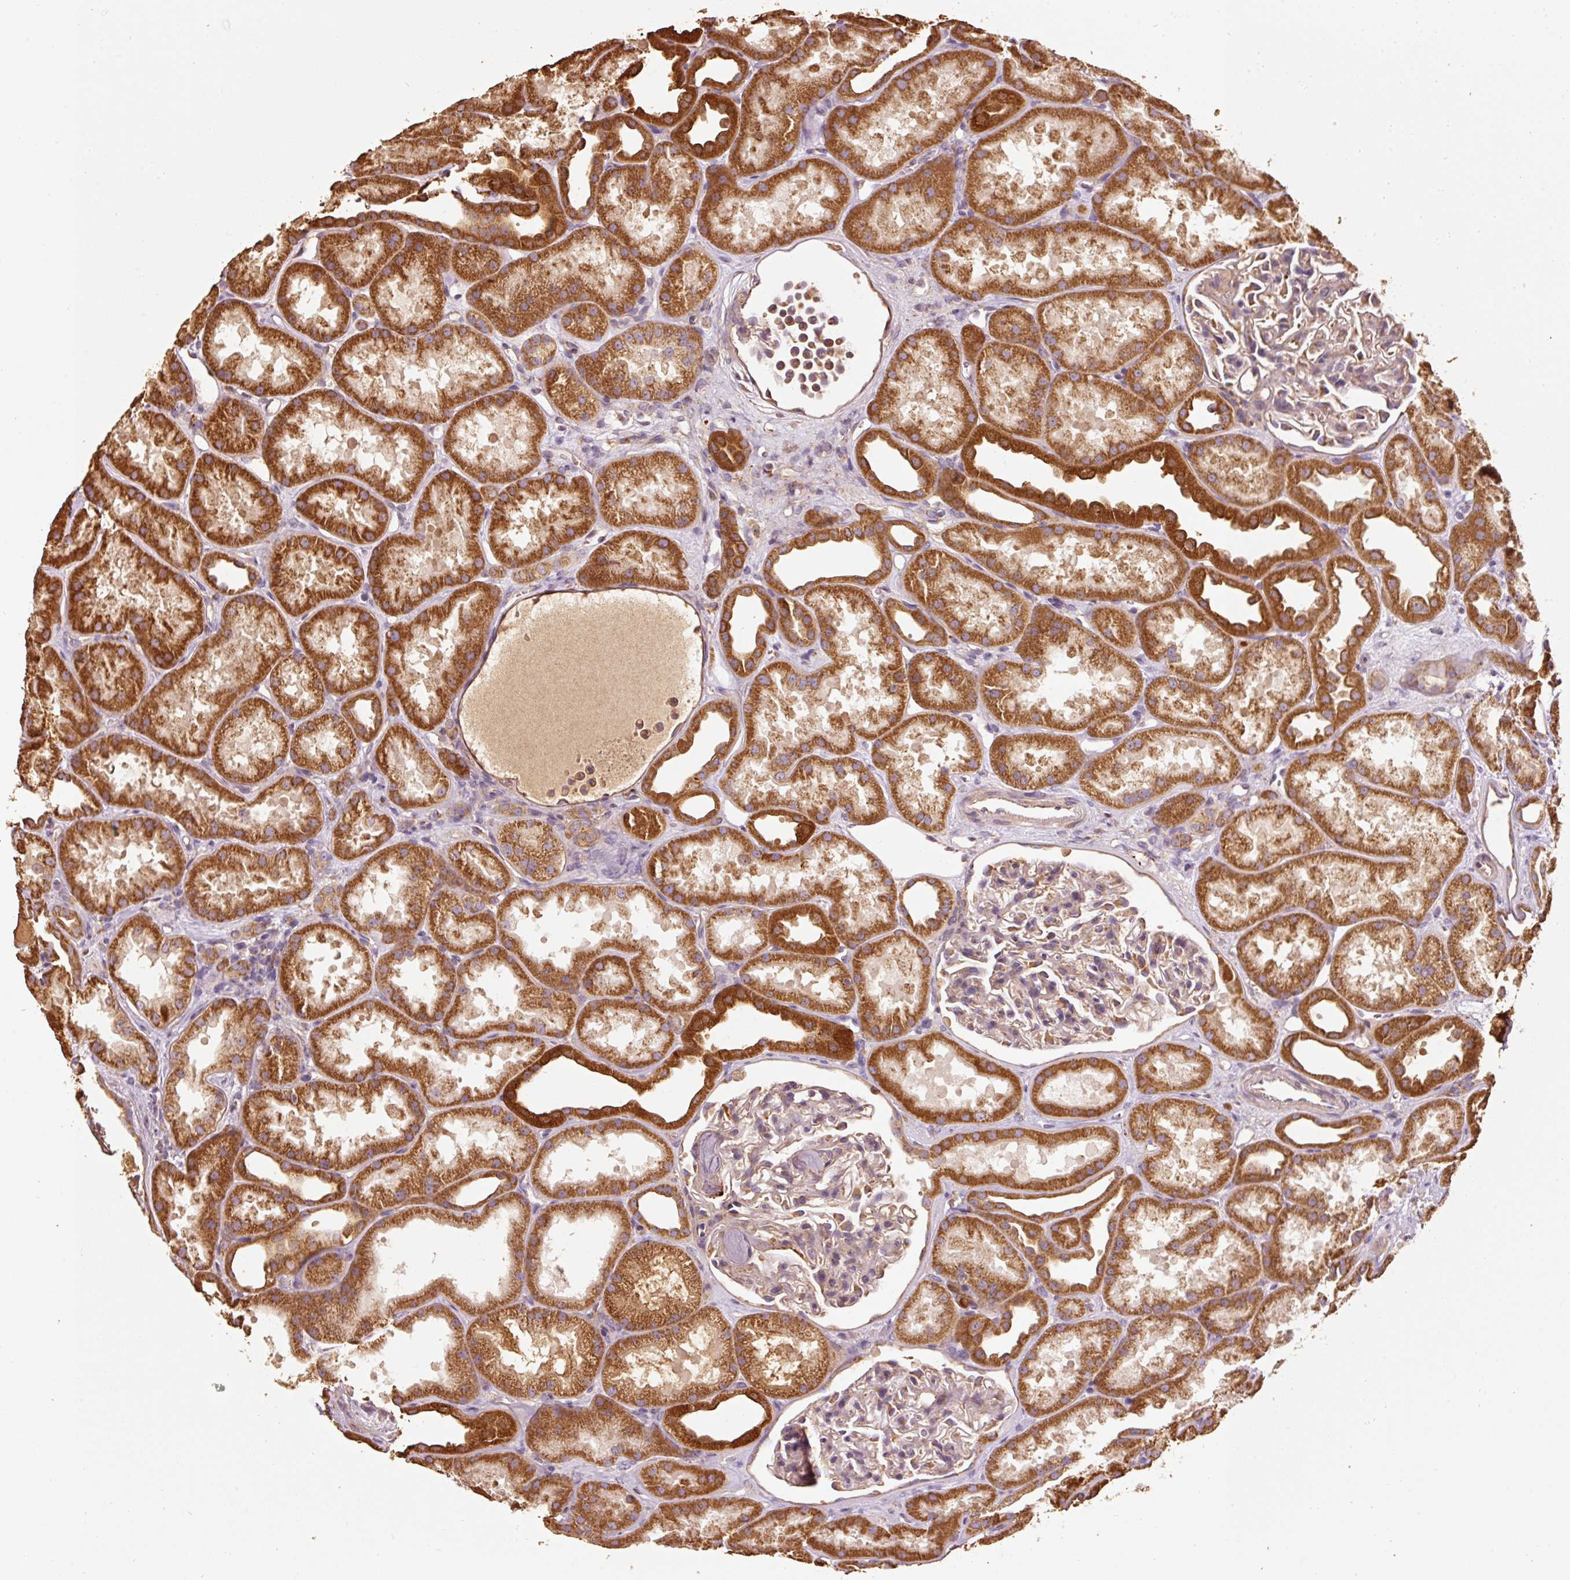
{"staining": {"intensity": "moderate", "quantity": "25%-75%", "location": "cytoplasmic/membranous"}, "tissue": "kidney", "cell_type": "Cells in glomeruli", "image_type": "normal", "snomed": [{"axis": "morphology", "description": "Normal tissue, NOS"}, {"axis": "topography", "description": "Kidney"}], "caption": "A medium amount of moderate cytoplasmic/membranous staining is seen in approximately 25%-75% of cells in glomeruli in normal kidney. The staining was performed using DAB (3,3'-diaminobenzidine), with brown indicating positive protein expression. Nuclei are stained blue with hematoxylin.", "gene": "EFHC1", "patient": {"sex": "male", "age": 61}}